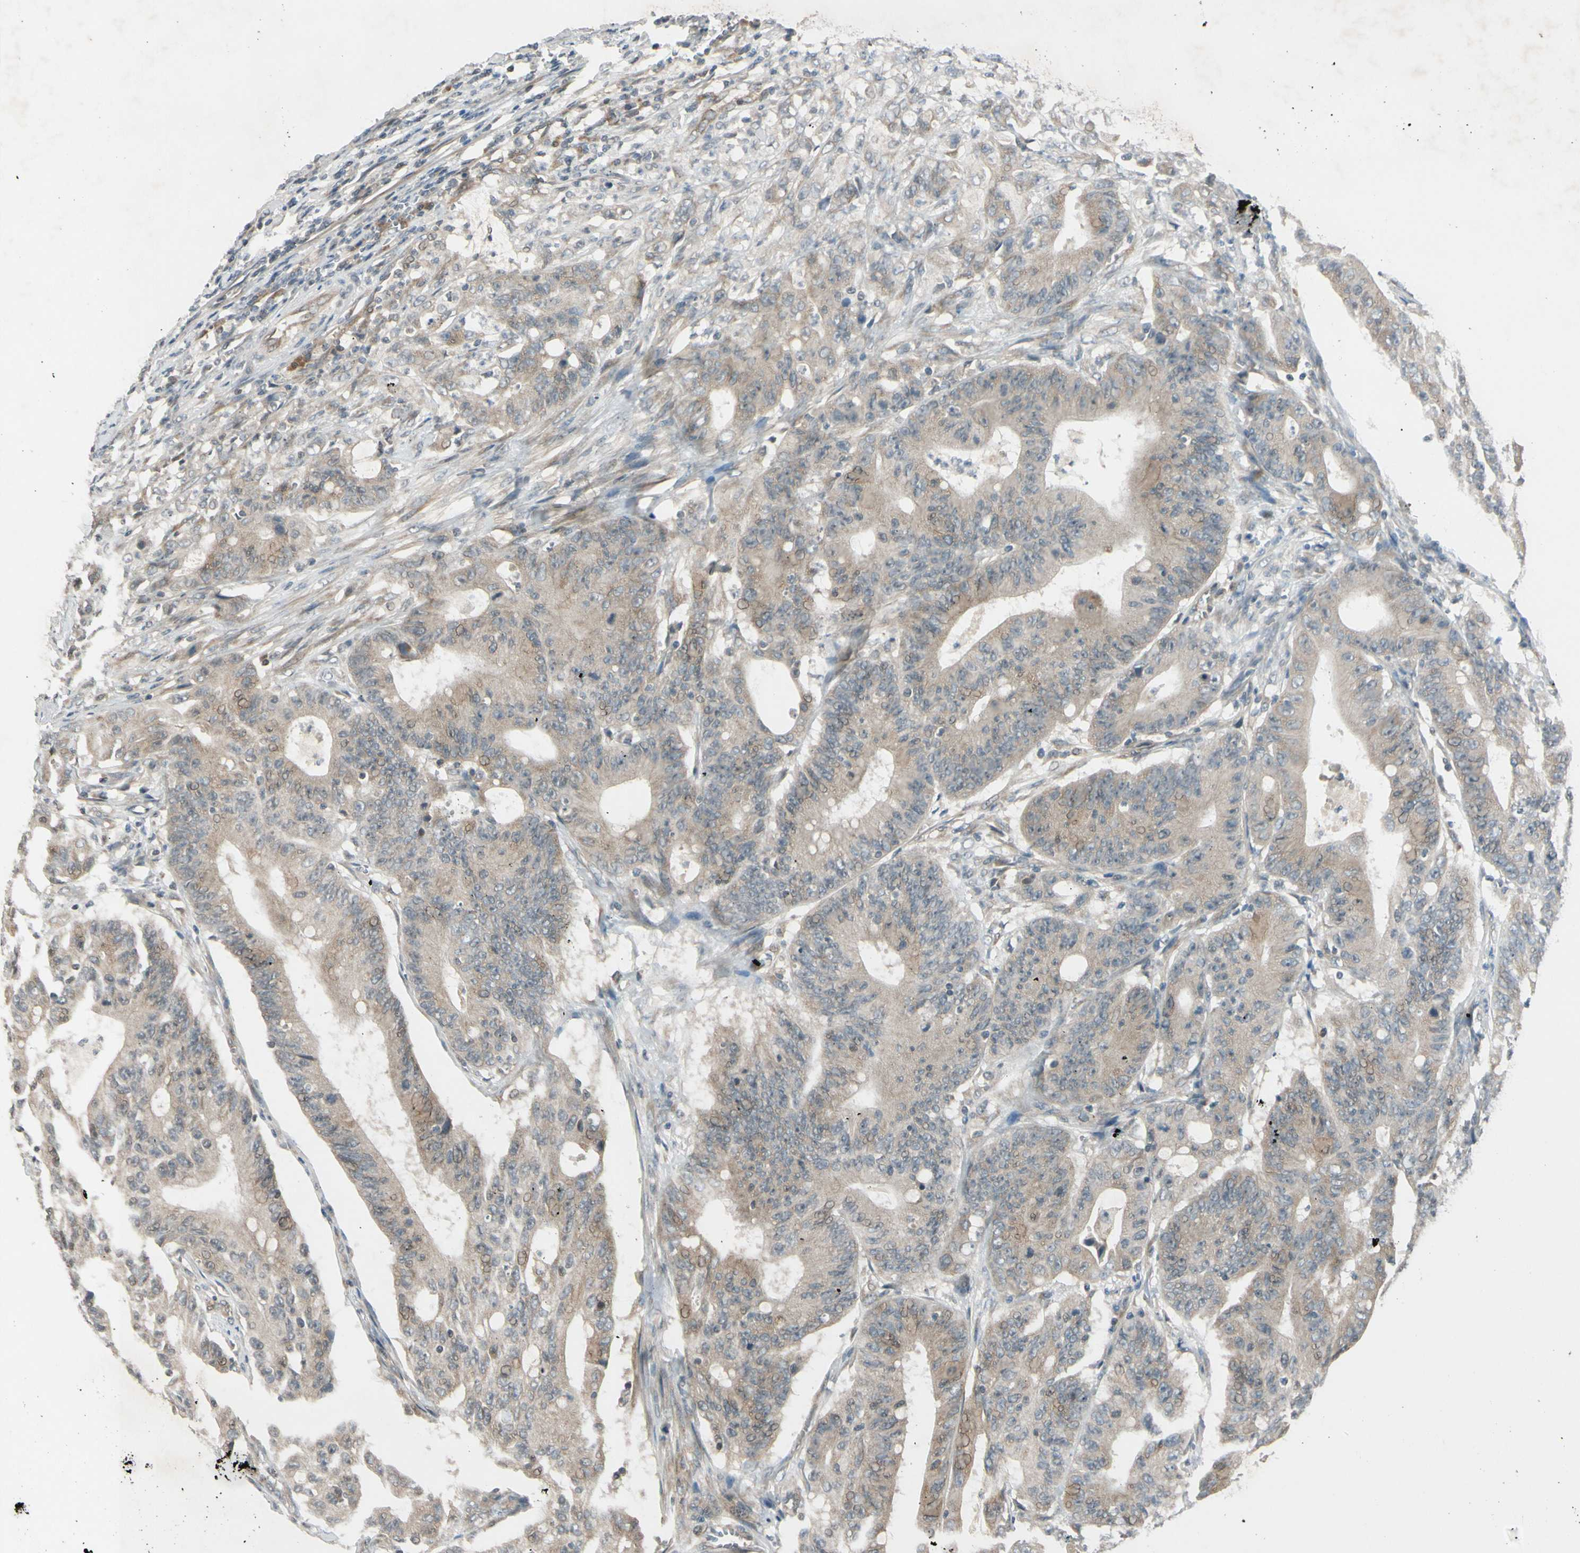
{"staining": {"intensity": "weak", "quantity": ">75%", "location": "cytoplasmic/membranous"}, "tissue": "colorectal cancer", "cell_type": "Tumor cells", "image_type": "cancer", "snomed": [{"axis": "morphology", "description": "Adenocarcinoma, NOS"}, {"axis": "topography", "description": "Colon"}], "caption": "IHC image of neoplastic tissue: colorectal cancer stained using immunohistochemistry (IHC) reveals low levels of weak protein expression localized specifically in the cytoplasmic/membranous of tumor cells, appearing as a cytoplasmic/membranous brown color.", "gene": "FGF10", "patient": {"sex": "male", "age": 45}}